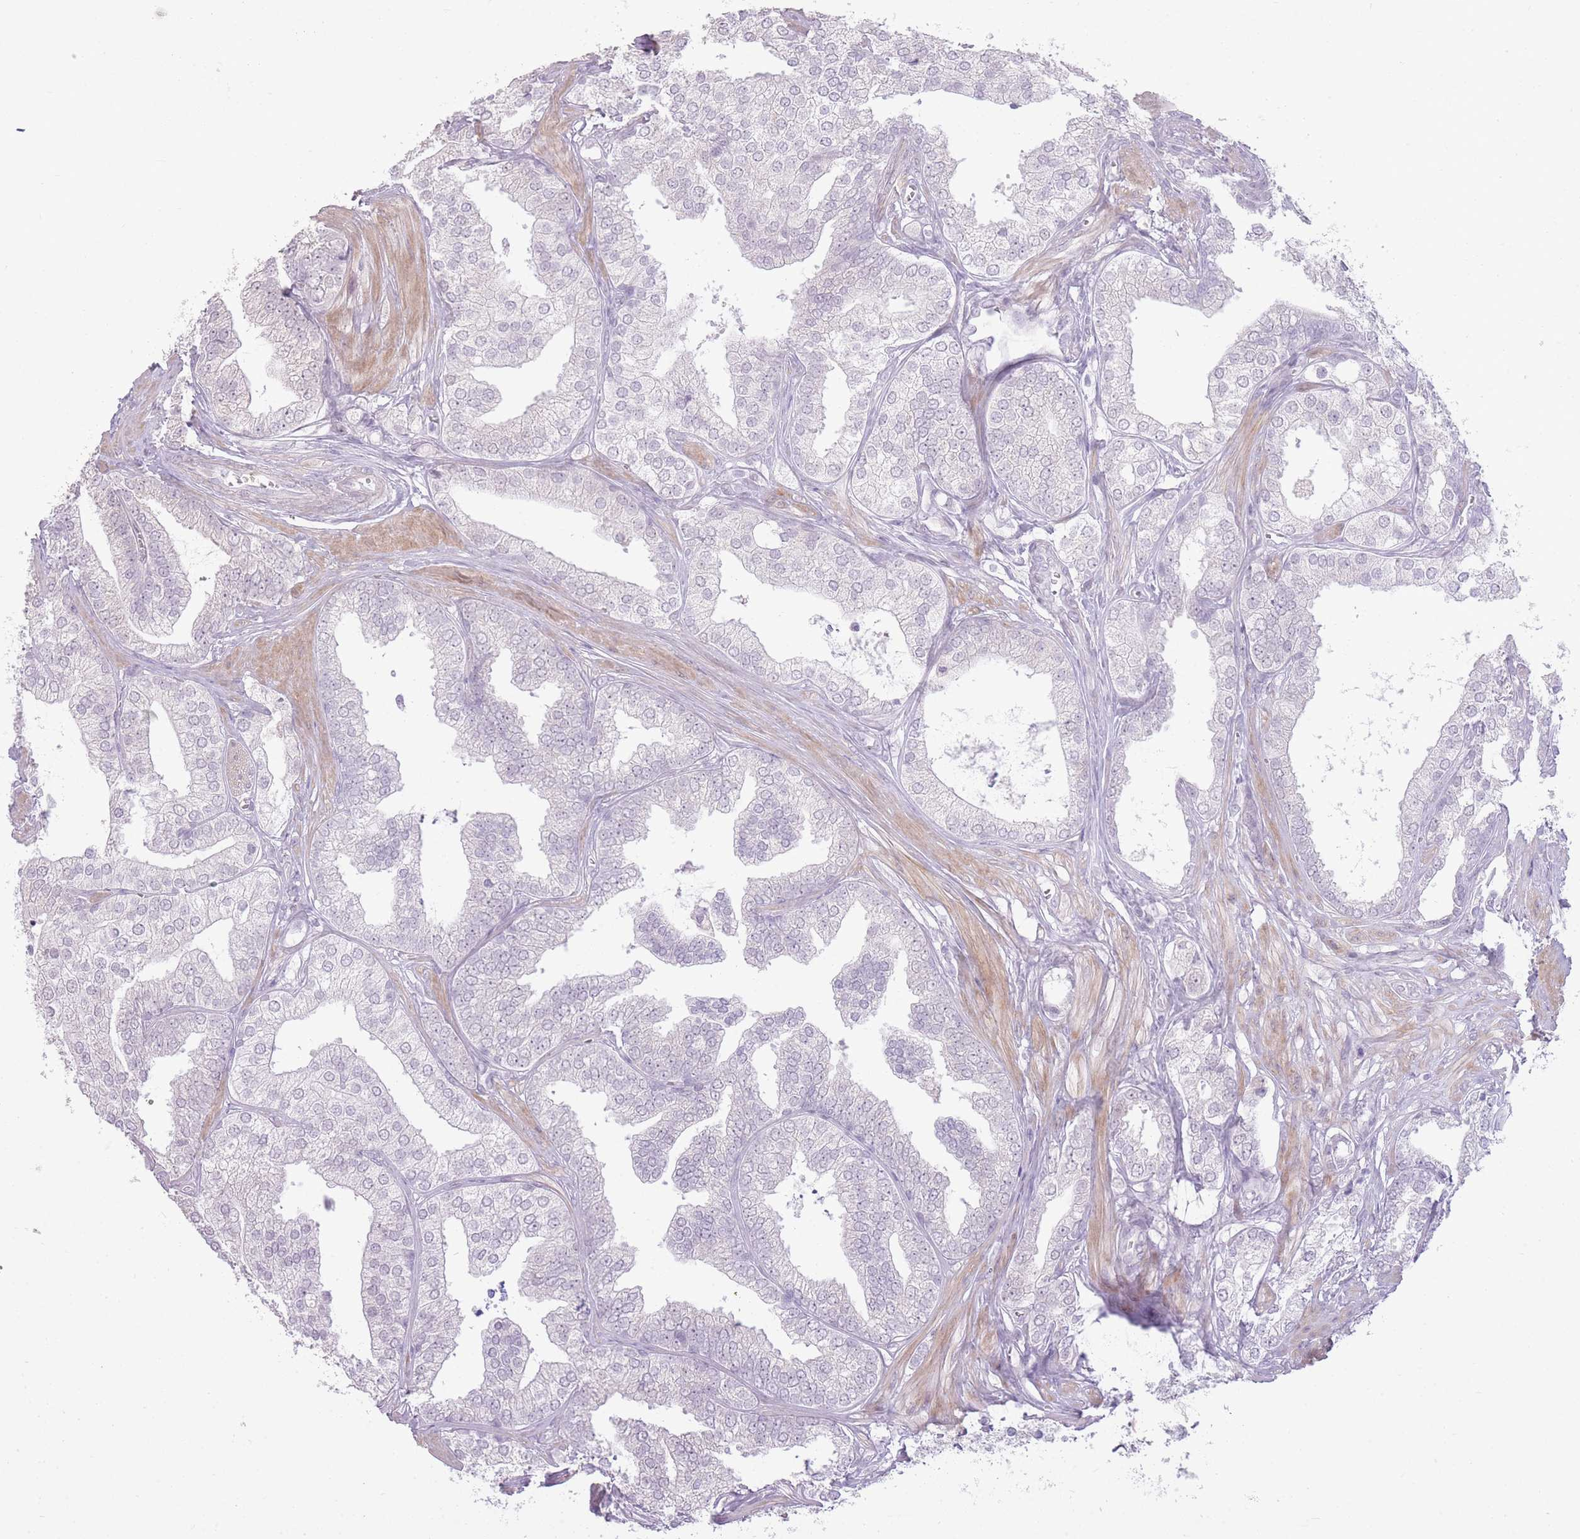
{"staining": {"intensity": "negative", "quantity": "none", "location": "none"}, "tissue": "prostate cancer", "cell_type": "Tumor cells", "image_type": "cancer", "snomed": [{"axis": "morphology", "description": "Adenocarcinoma, High grade"}, {"axis": "topography", "description": "Prostate"}], "caption": "Immunohistochemical staining of adenocarcinoma (high-grade) (prostate) displays no significant staining in tumor cells.", "gene": "ZBTB24", "patient": {"sex": "male", "age": 50}}